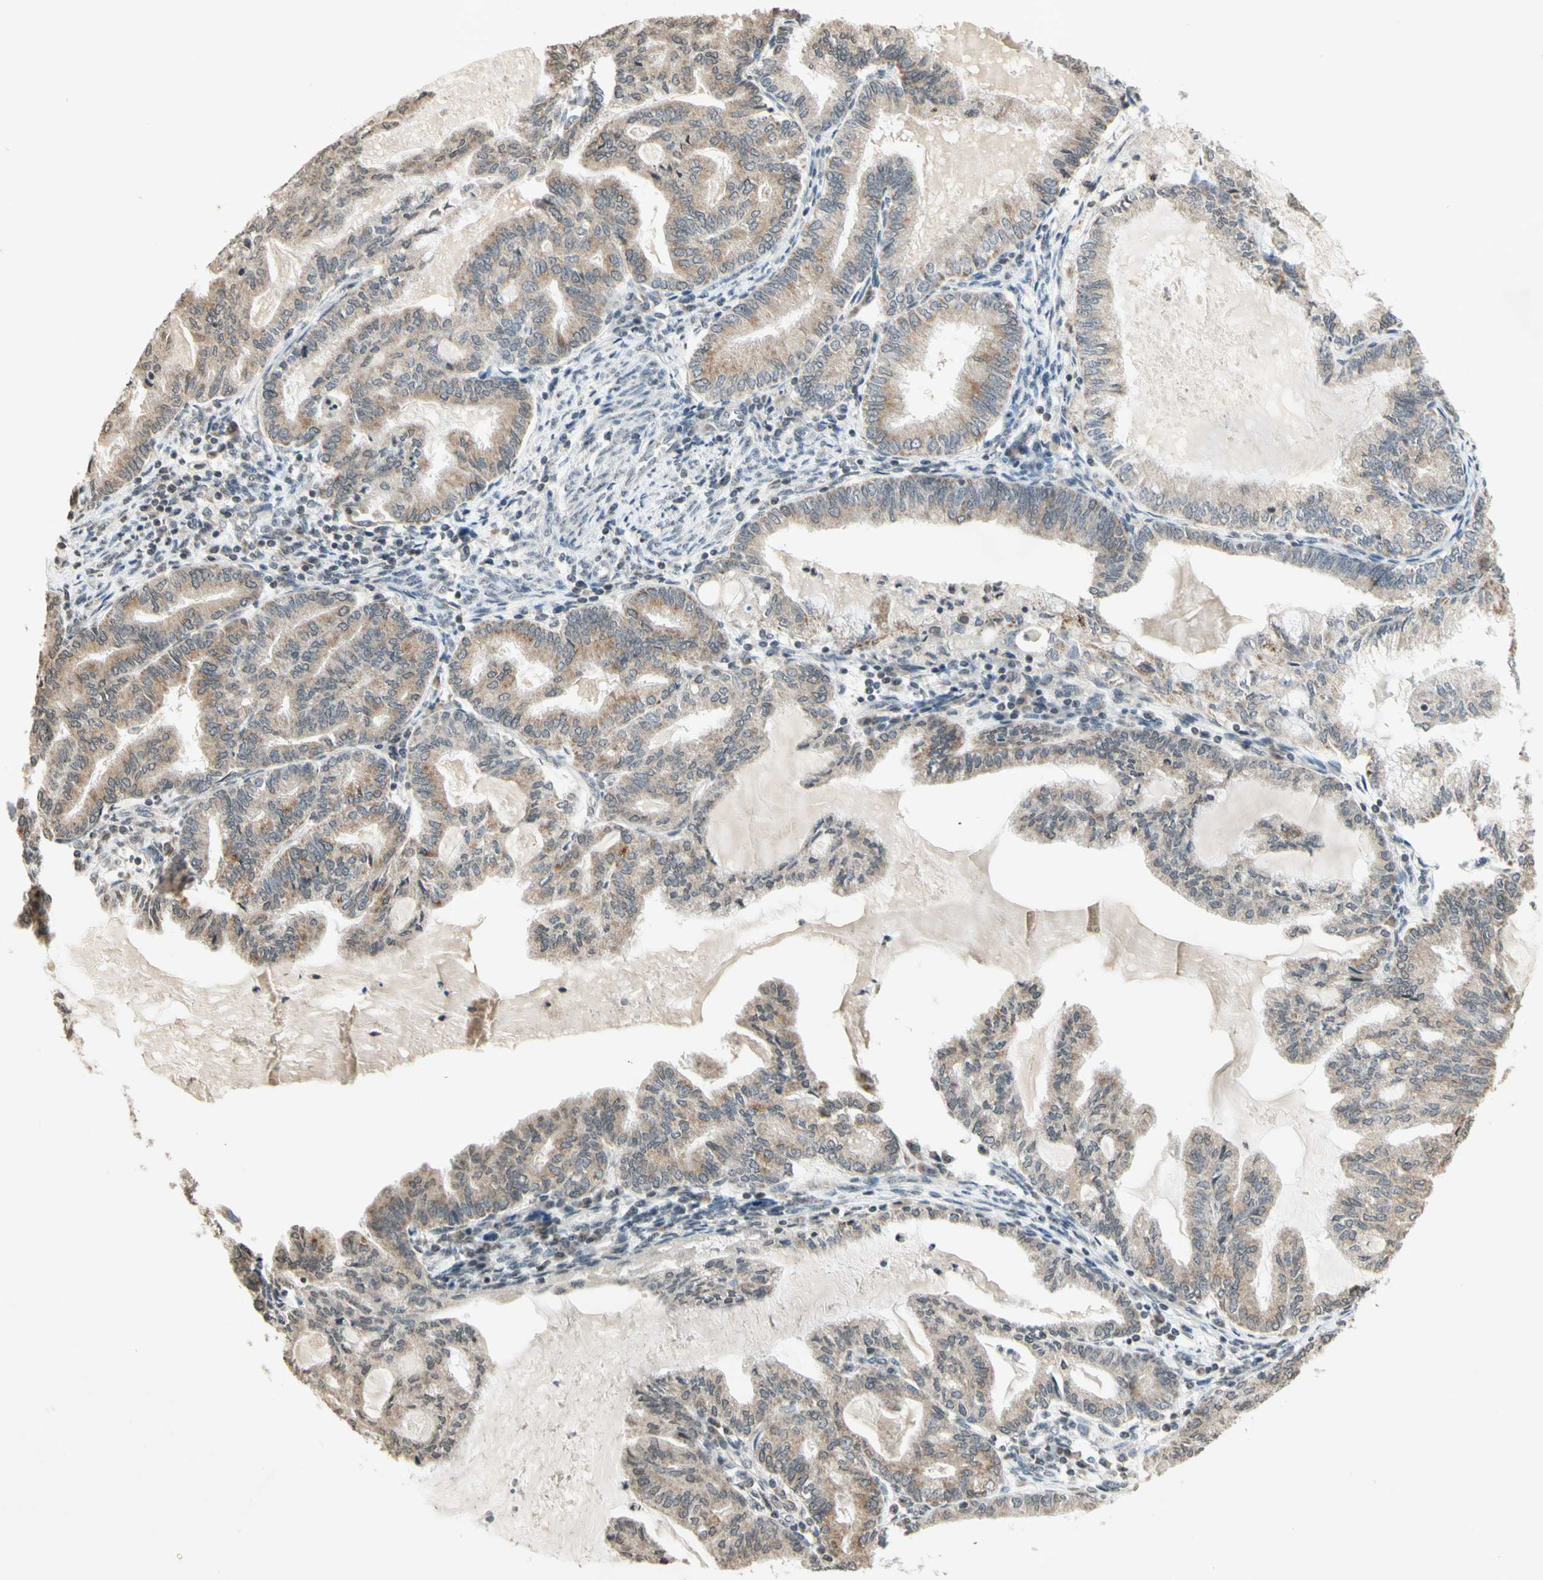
{"staining": {"intensity": "weak", "quantity": ">75%", "location": "cytoplasmic/membranous"}, "tissue": "endometrial cancer", "cell_type": "Tumor cells", "image_type": "cancer", "snomed": [{"axis": "morphology", "description": "Adenocarcinoma, NOS"}, {"axis": "topography", "description": "Endometrium"}], "caption": "DAB immunohistochemical staining of human endometrial cancer (adenocarcinoma) shows weak cytoplasmic/membranous protein positivity in about >75% of tumor cells.", "gene": "CCNI", "patient": {"sex": "female", "age": 86}}